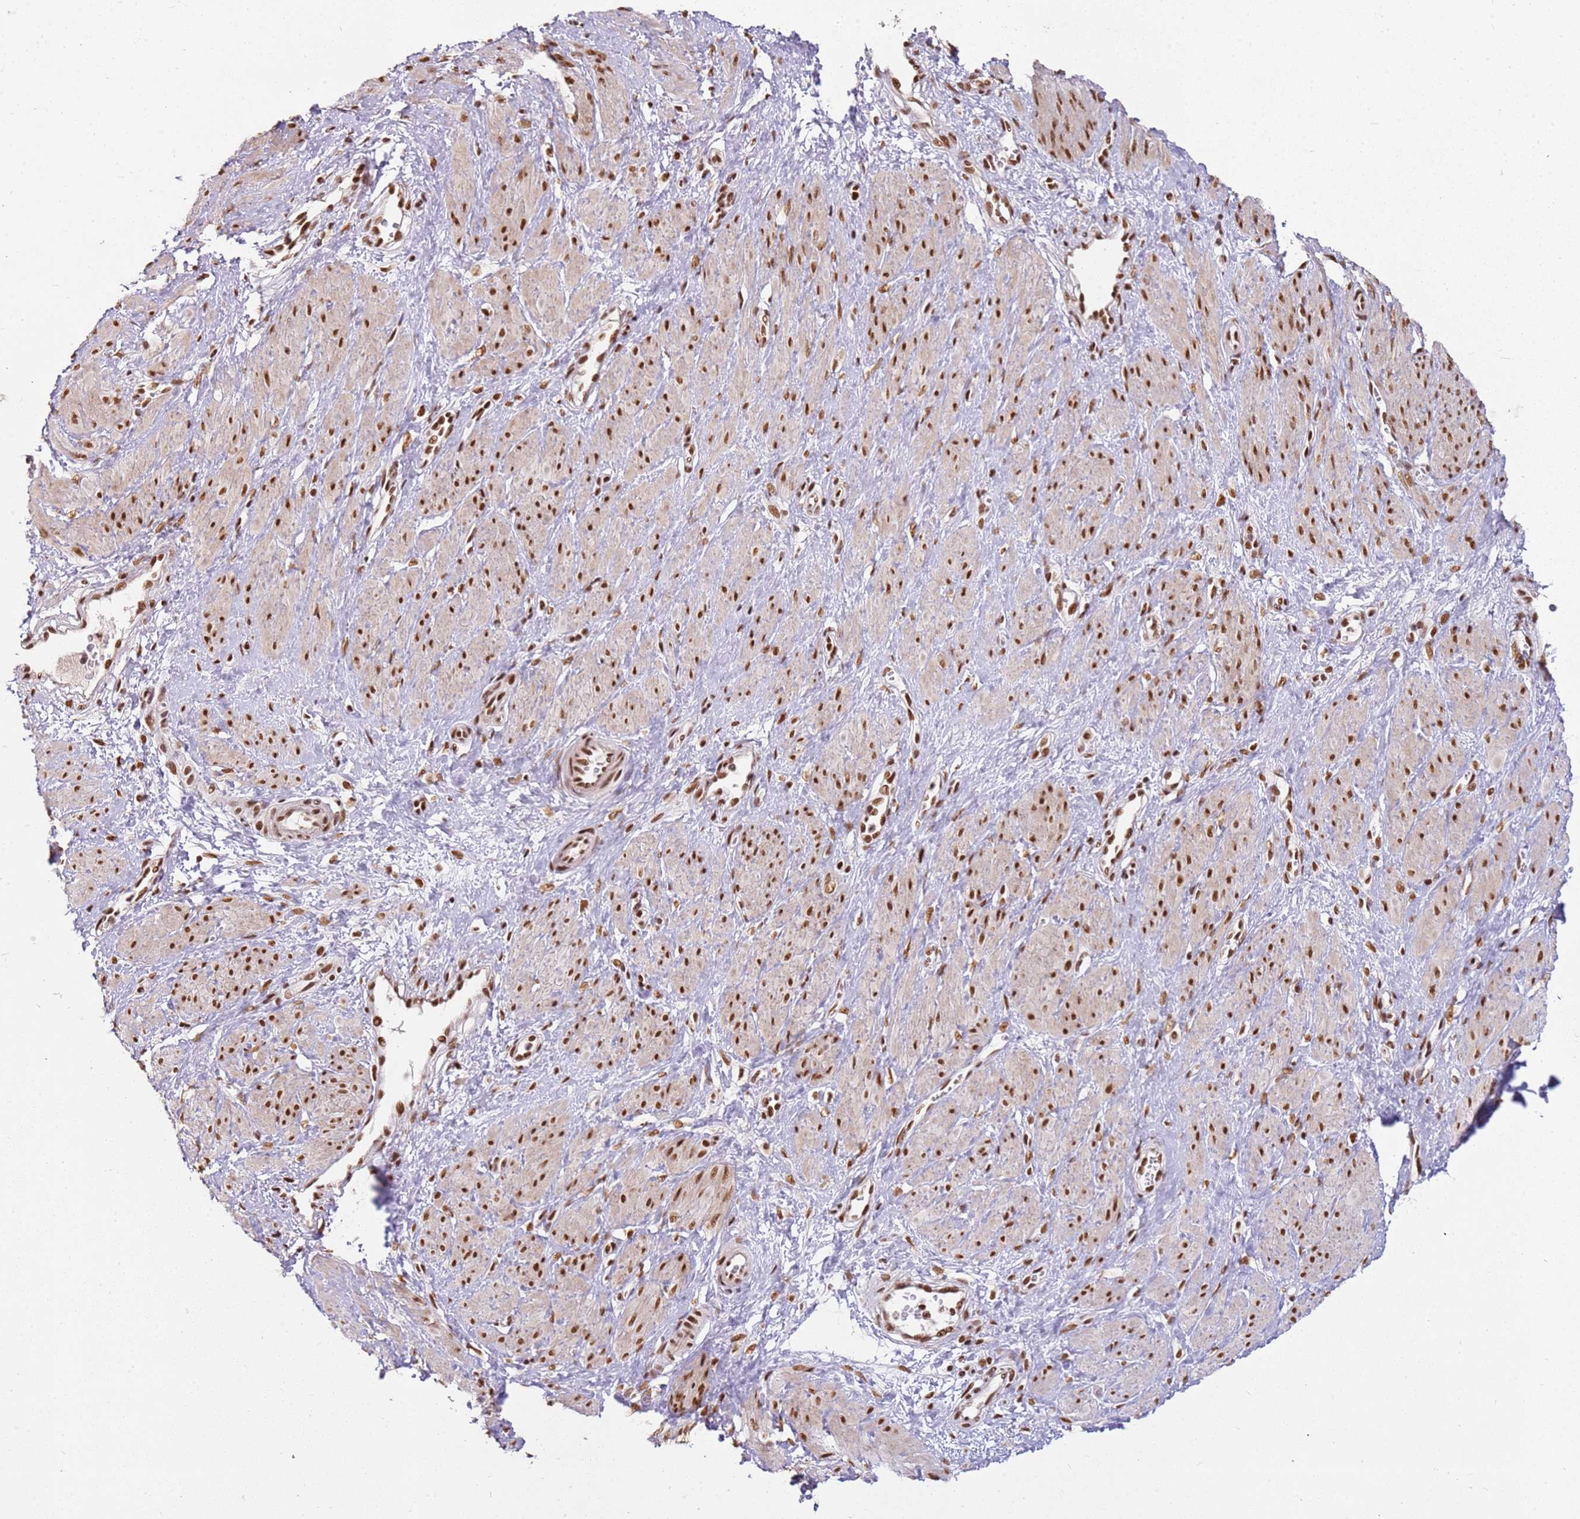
{"staining": {"intensity": "moderate", "quantity": "25%-75%", "location": "nuclear"}, "tissue": "smooth muscle", "cell_type": "Smooth muscle cells", "image_type": "normal", "snomed": [{"axis": "morphology", "description": "Normal tissue, NOS"}, {"axis": "topography", "description": "Smooth muscle"}, {"axis": "topography", "description": "Uterus"}], "caption": "IHC (DAB) staining of benign smooth muscle demonstrates moderate nuclear protein staining in about 25%-75% of smooth muscle cells.", "gene": "TENT4A", "patient": {"sex": "female", "age": 39}}